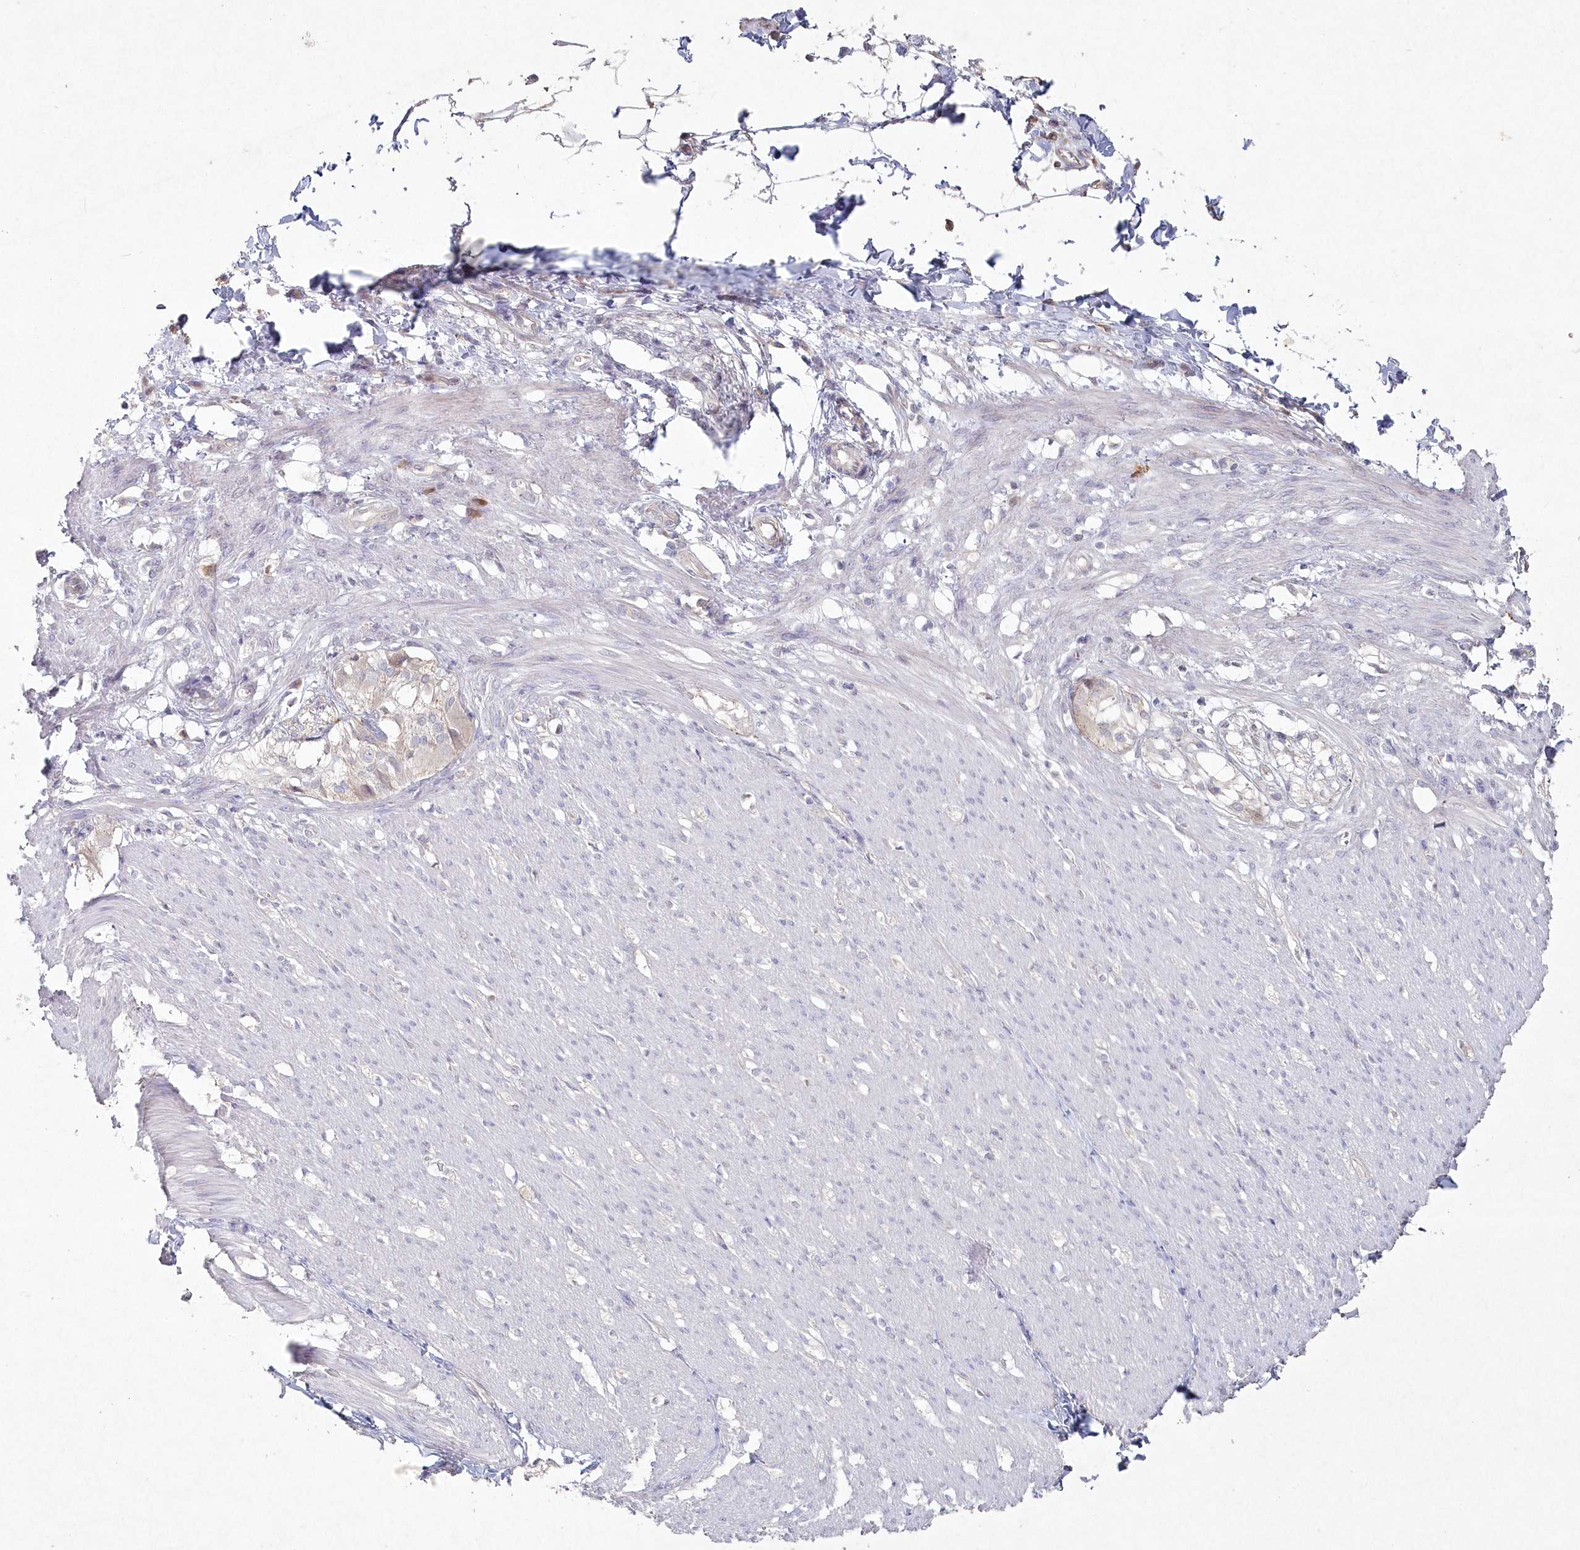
{"staining": {"intensity": "negative", "quantity": "none", "location": "none"}, "tissue": "smooth muscle", "cell_type": "Smooth muscle cells", "image_type": "normal", "snomed": [{"axis": "morphology", "description": "Normal tissue, NOS"}, {"axis": "morphology", "description": "Adenocarcinoma, NOS"}, {"axis": "topography", "description": "Smooth muscle"}, {"axis": "topography", "description": "Colon"}], "caption": "IHC of unremarkable human smooth muscle shows no expression in smooth muscle cells.", "gene": "TGFBRAP1", "patient": {"sex": "male", "age": 14}}